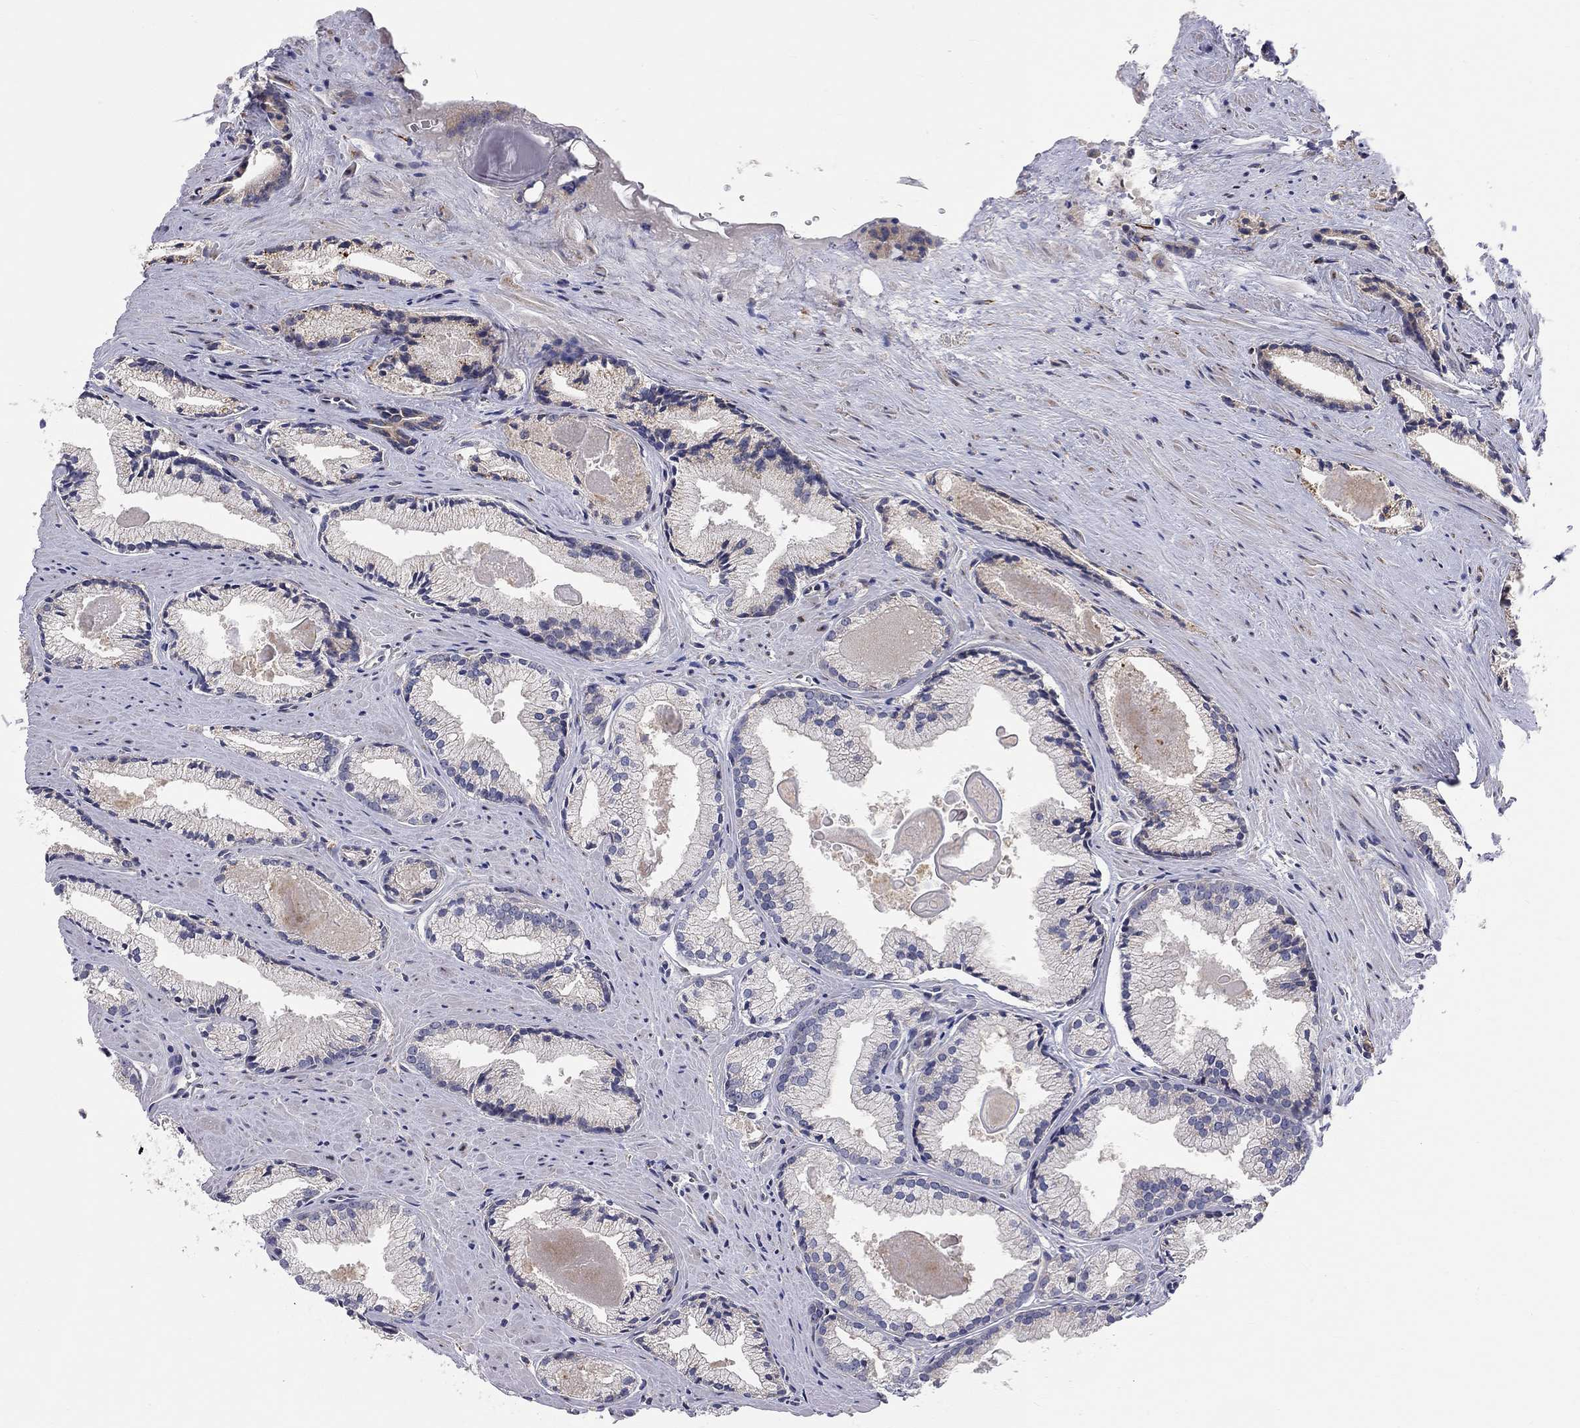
{"staining": {"intensity": "negative", "quantity": "none", "location": "none"}, "tissue": "prostate cancer", "cell_type": "Tumor cells", "image_type": "cancer", "snomed": [{"axis": "morphology", "description": "Adenocarcinoma, NOS"}, {"axis": "morphology", "description": "Adenocarcinoma, High grade"}, {"axis": "topography", "description": "Prostate"}], "caption": "Prostate adenocarcinoma was stained to show a protein in brown. There is no significant expression in tumor cells.", "gene": "CASTOR1", "patient": {"sex": "male", "age": 70}}